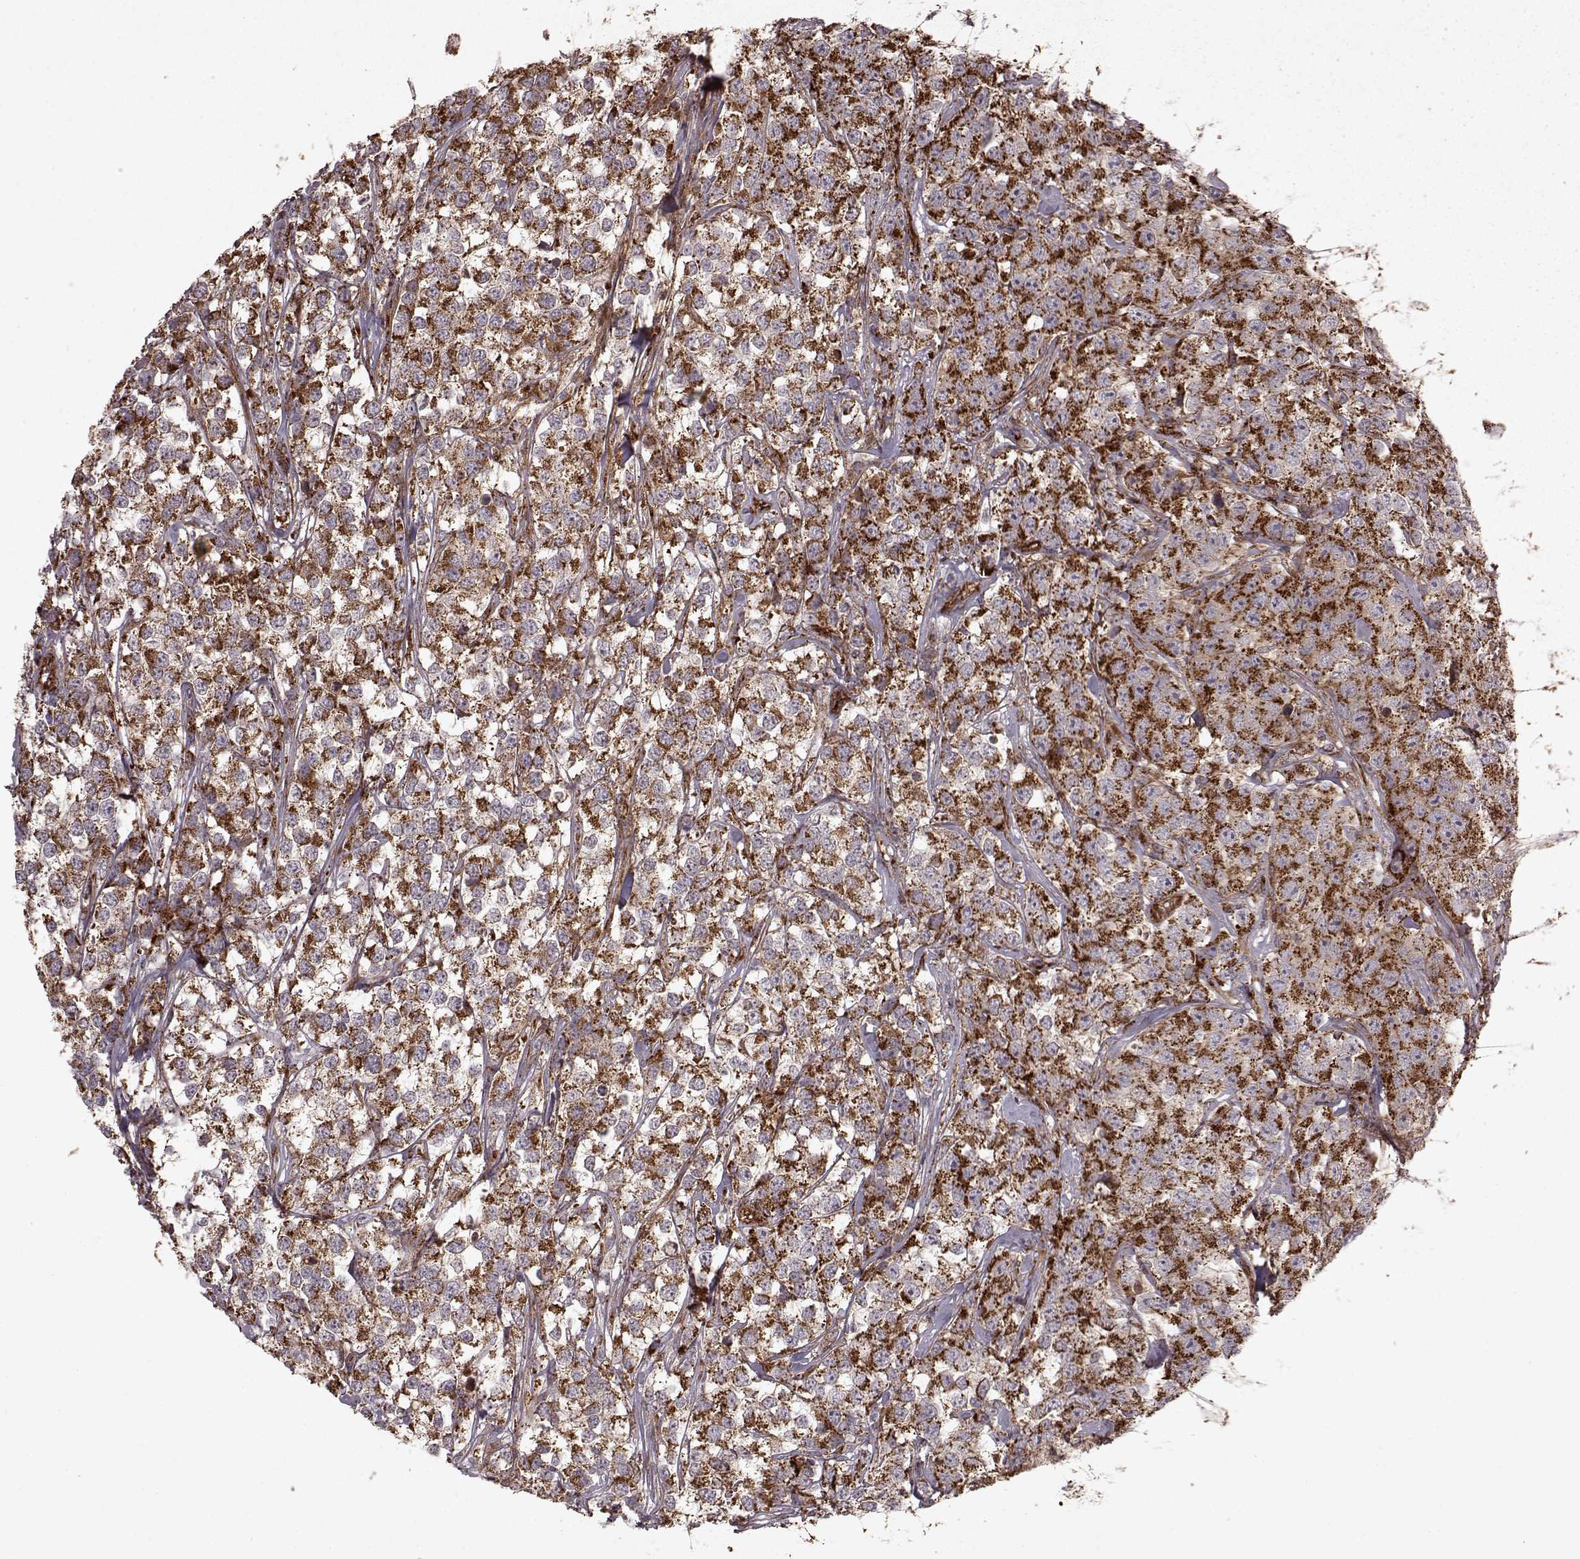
{"staining": {"intensity": "strong", "quantity": "25%-75%", "location": "cytoplasmic/membranous"}, "tissue": "testis cancer", "cell_type": "Tumor cells", "image_type": "cancer", "snomed": [{"axis": "morphology", "description": "Seminoma, NOS"}, {"axis": "topography", "description": "Testis"}], "caption": "DAB immunohistochemical staining of testis seminoma shows strong cytoplasmic/membranous protein positivity in approximately 25%-75% of tumor cells. The protein is stained brown, and the nuclei are stained in blue (DAB IHC with brightfield microscopy, high magnification).", "gene": "FXN", "patient": {"sex": "male", "age": 59}}